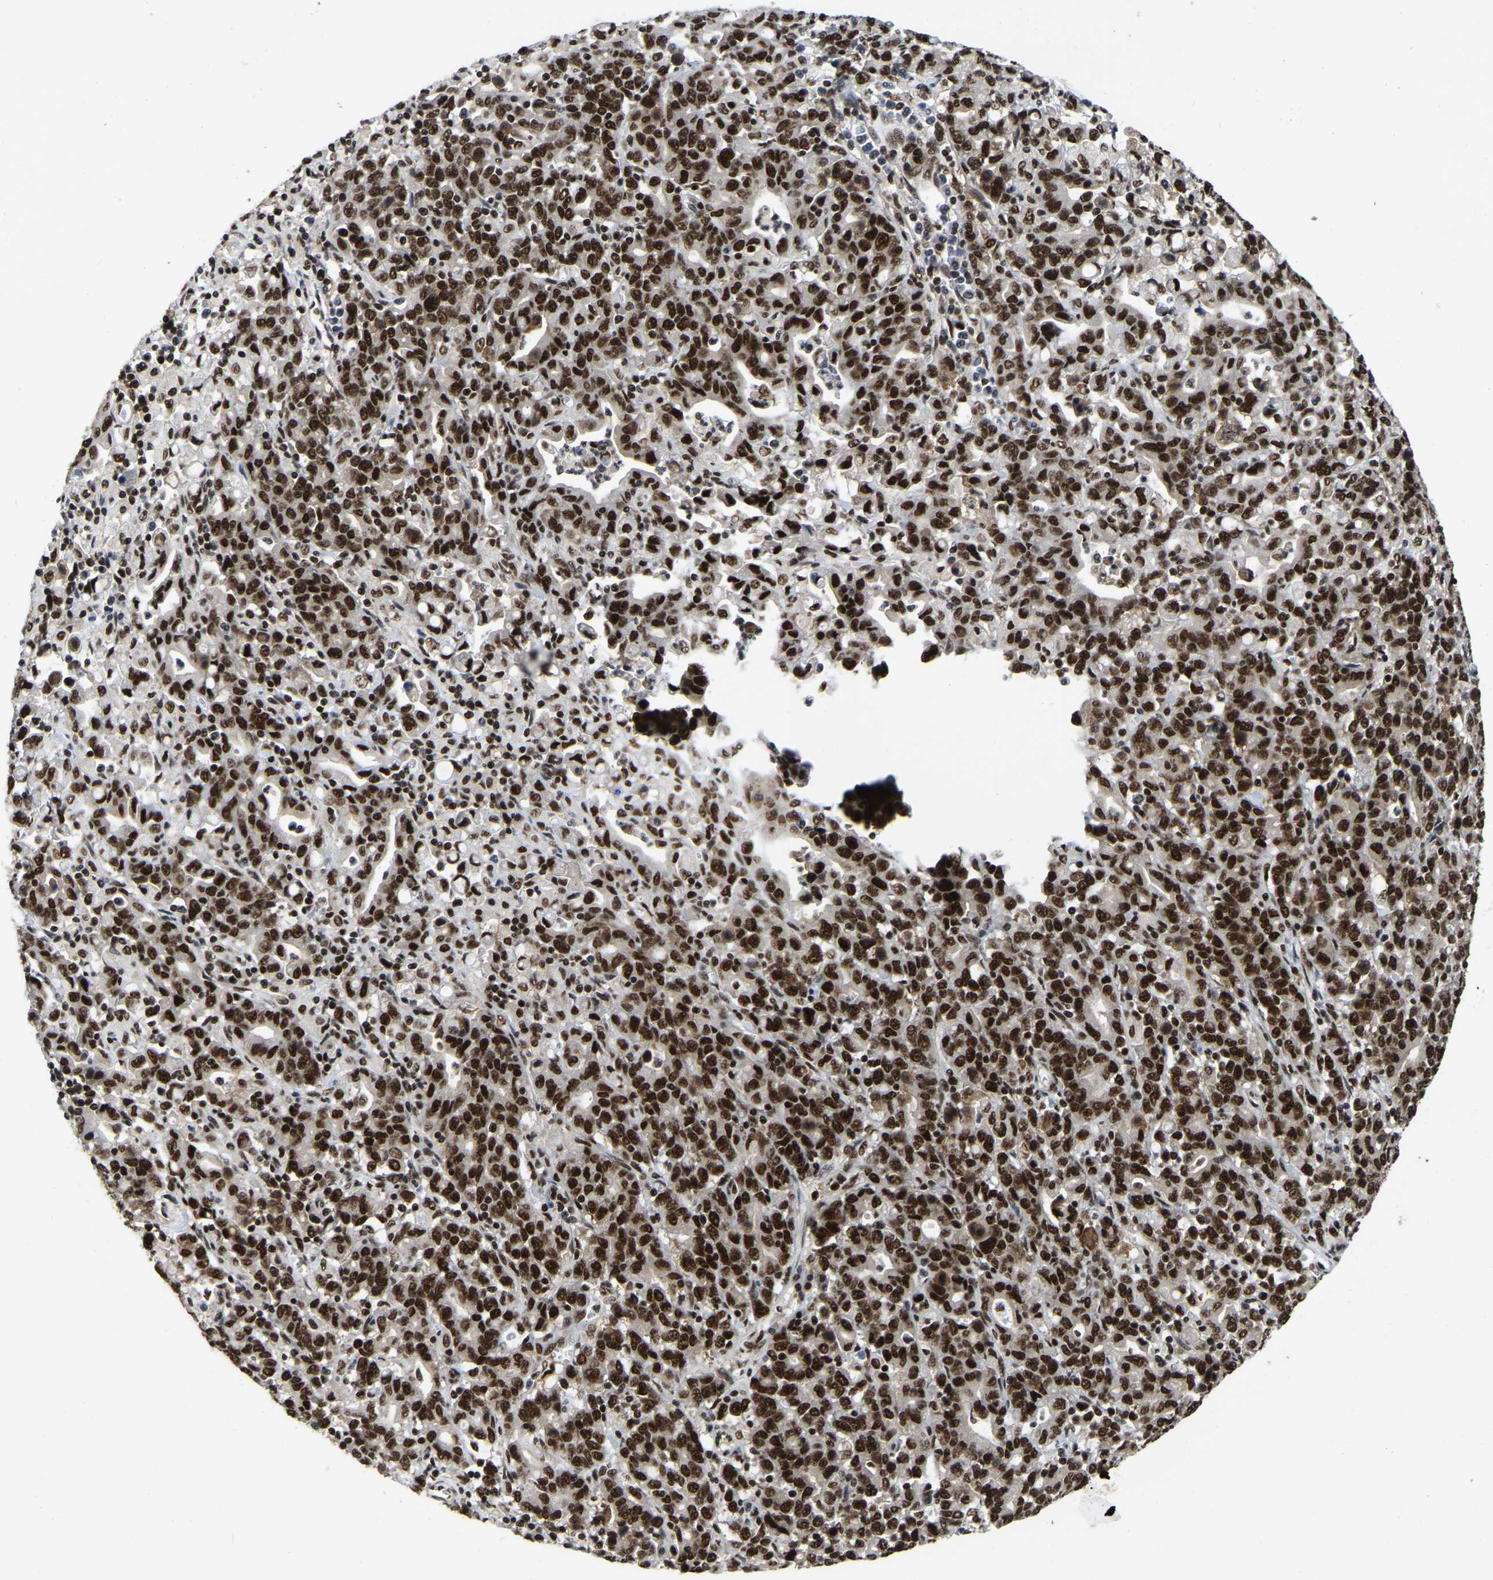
{"staining": {"intensity": "strong", "quantity": ">75%", "location": "nuclear"}, "tissue": "stomach cancer", "cell_type": "Tumor cells", "image_type": "cancer", "snomed": [{"axis": "morphology", "description": "Adenocarcinoma, NOS"}, {"axis": "topography", "description": "Stomach, upper"}], "caption": "Stomach cancer (adenocarcinoma) was stained to show a protein in brown. There is high levels of strong nuclear expression in approximately >75% of tumor cells. (IHC, brightfield microscopy, high magnification).", "gene": "TBL1XR1", "patient": {"sex": "male", "age": 69}}